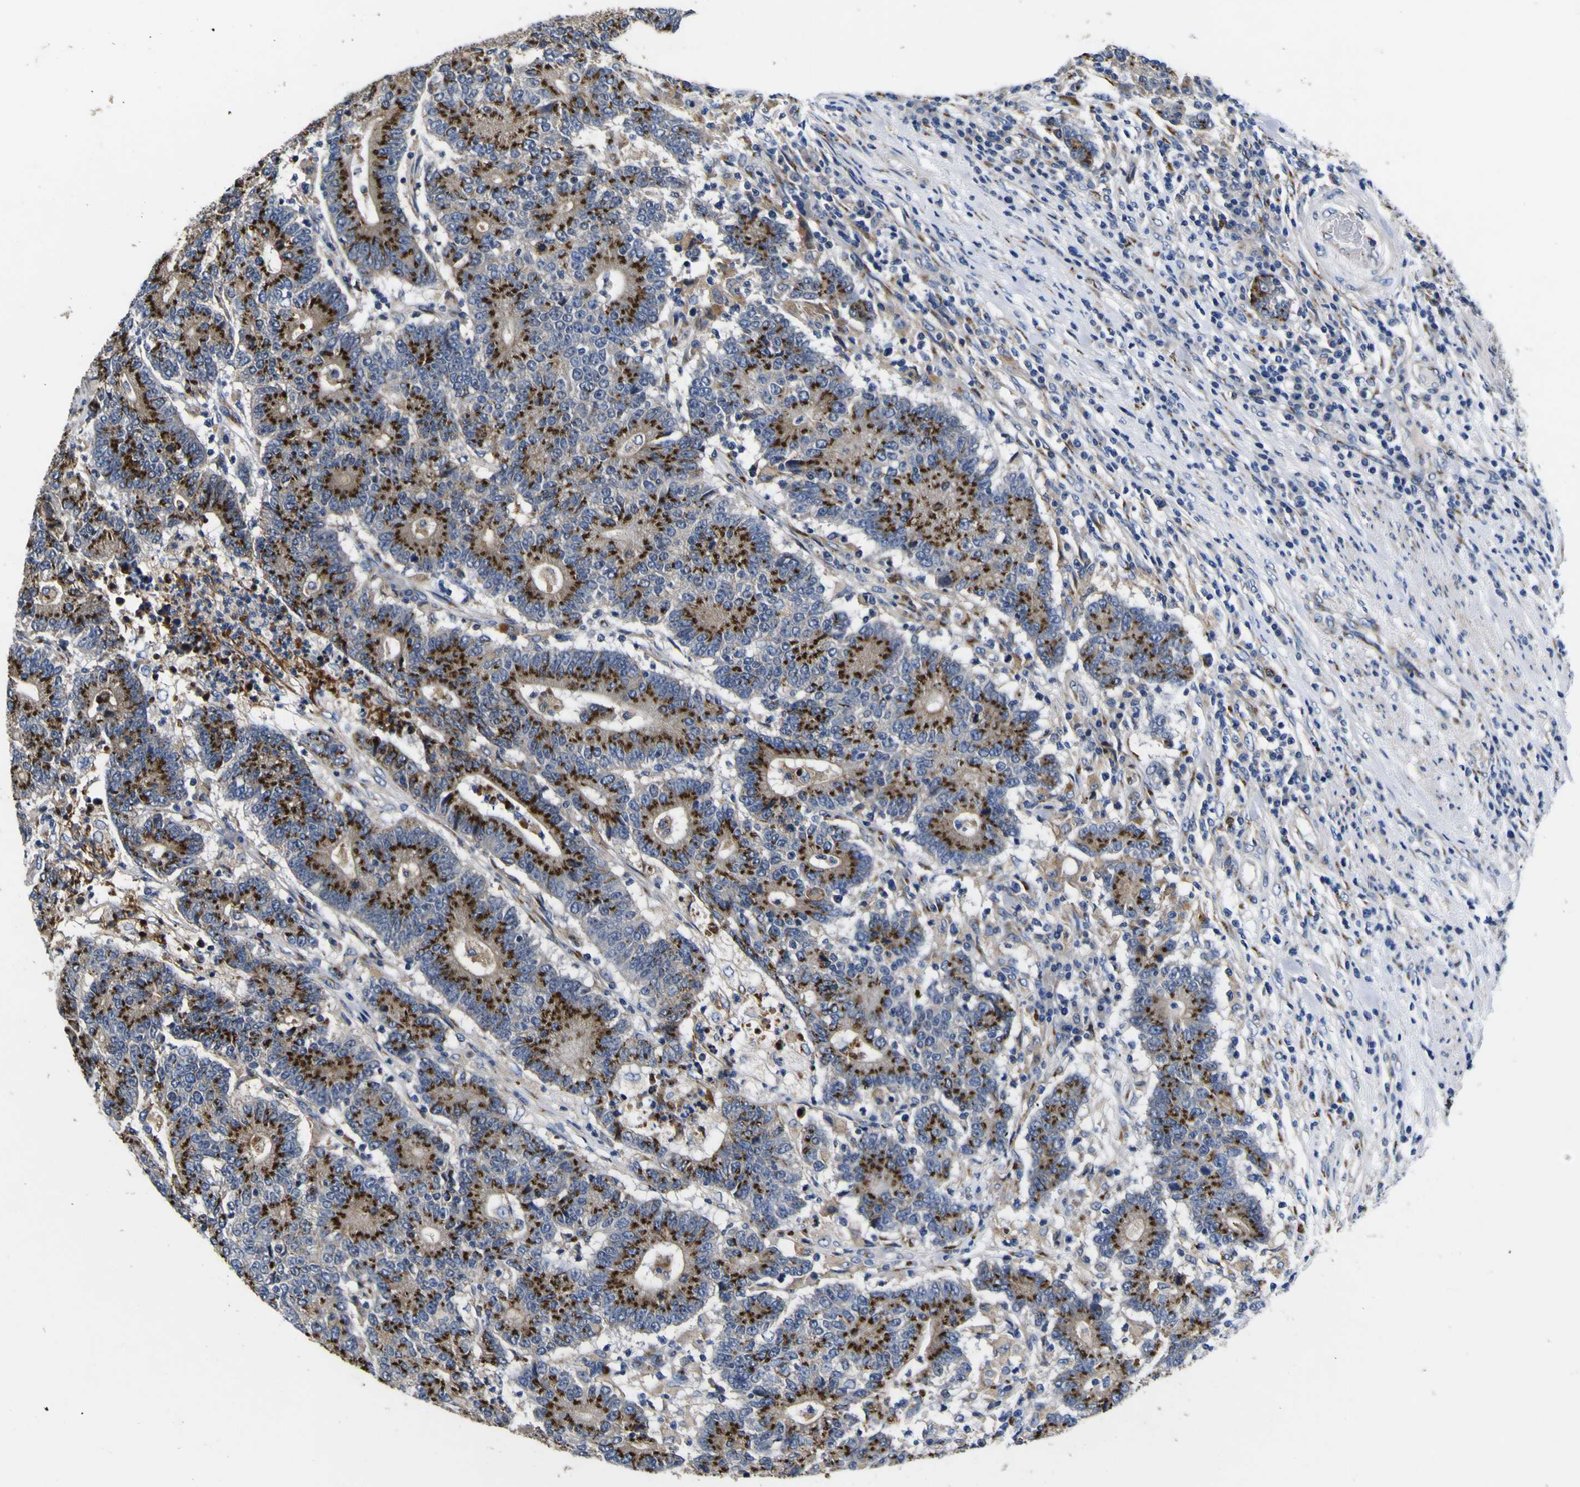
{"staining": {"intensity": "strong", "quantity": ">75%", "location": "cytoplasmic/membranous"}, "tissue": "colorectal cancer", "cell_type": "Tumor cells", "image_type": "cancer", "snomed": [{"axis": "morphology", "description": "Normal tissue, NOS"}, {"axis": "morphology", "description": "Adenocarcinoma, NOS"}, {"axis": "topography", "description": "Colon"}], "caption": "IHC of human colorectal cancer reveals high levels of strong cytoplasmic/membranous staining in about >75% of tumor cells.", "gene": "COA1", "patient": {"sex": "female", "age": 75}}